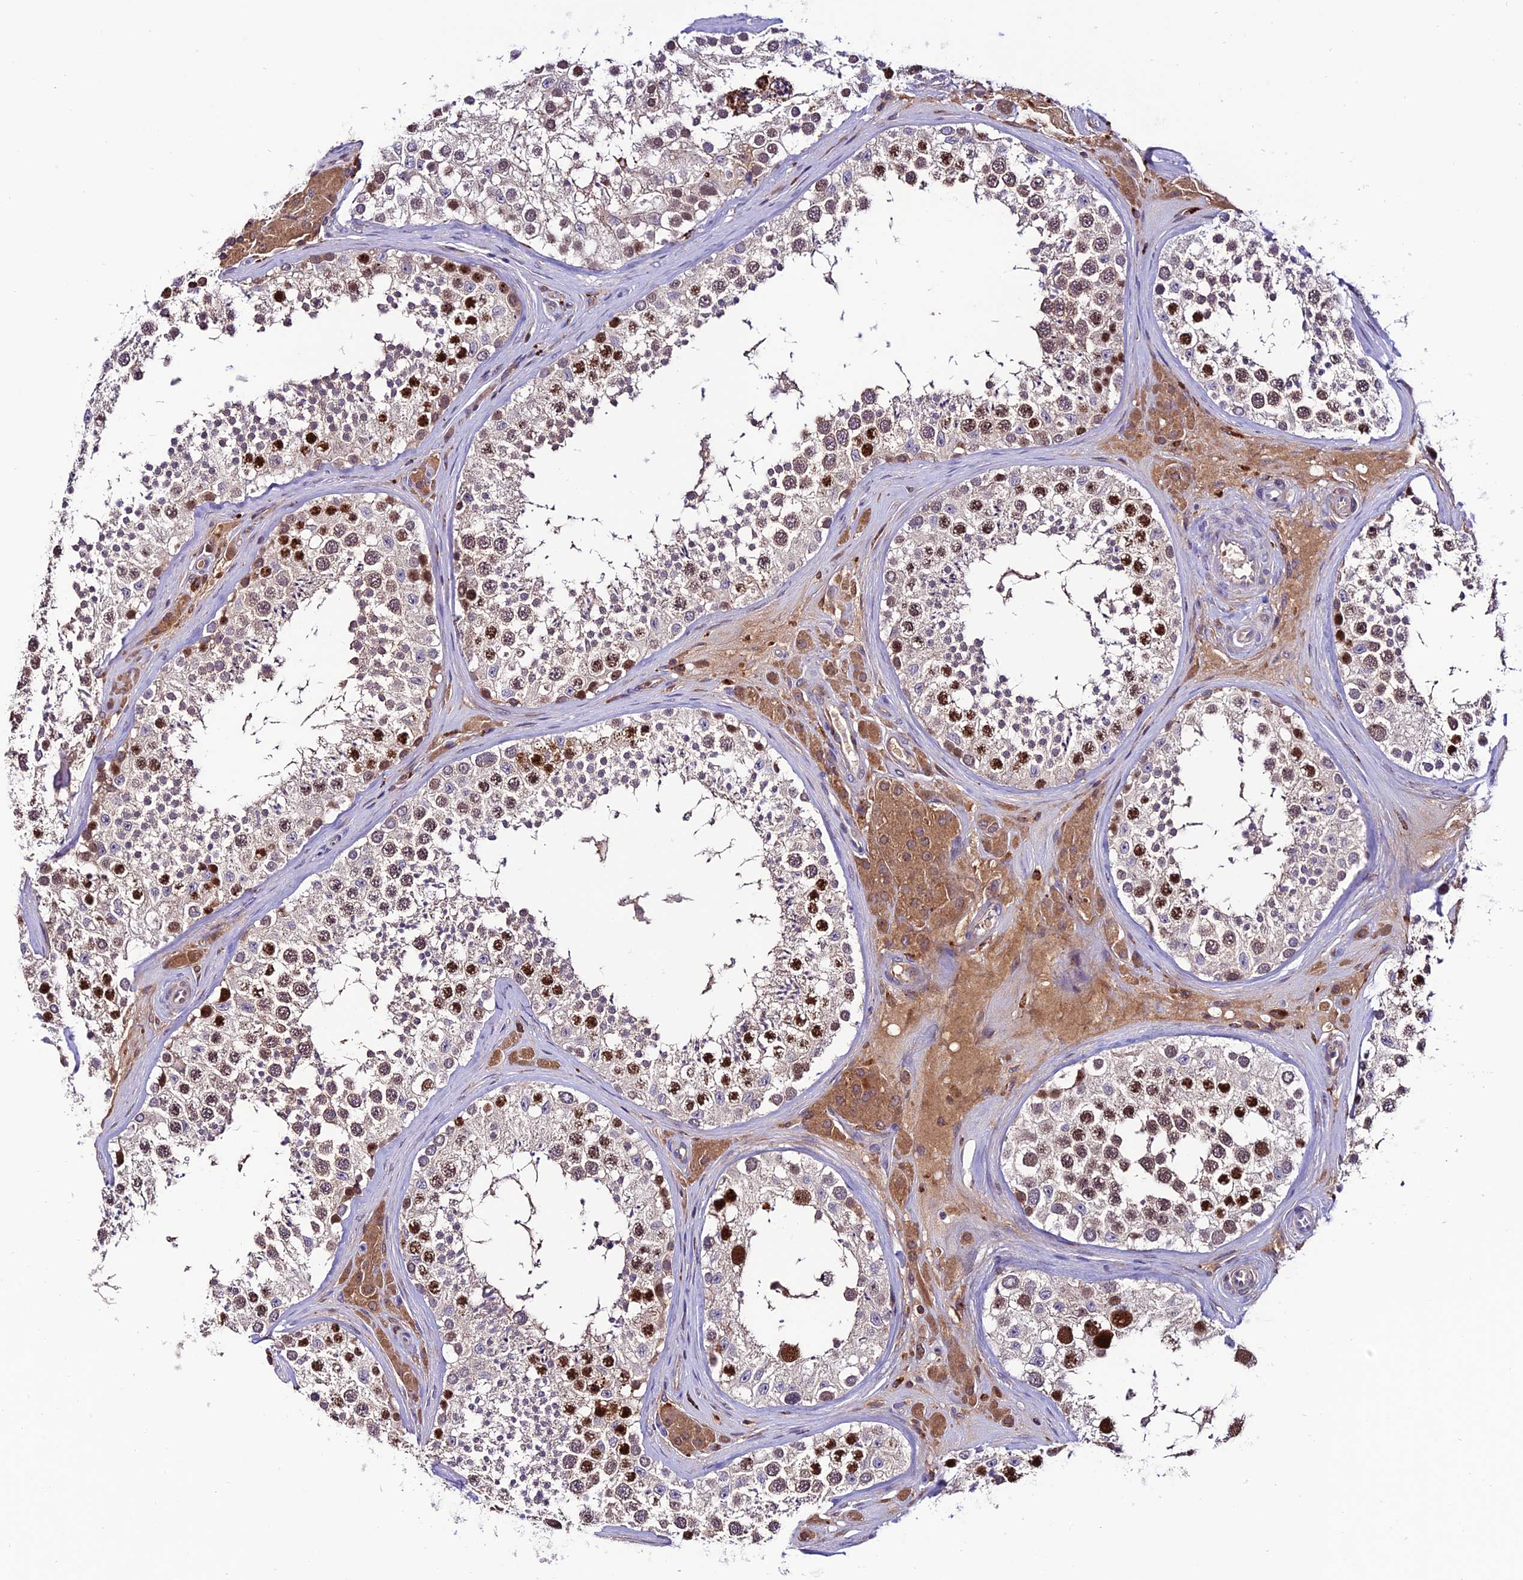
{"staining": {"intensity": "strong", "quantity": "25%-75%", "location": "nuclear"}, "tissue": "testis", "cell_type": "Cells in seminiferous ducts", "image_type": "normal", "snomed": [{"axis": "morphology", "description": "Normal tissue, NOS"}, {"axis": "topography", "description": "Testis"}], "caption": "Strong nuclear protein staining is present in approximately 25%-75% of cells in seminiferous ducts in testis. The staining is performed using DAB brown chromogen to label protein expression. The nuclei are counter-stained blue using hematoxylin.", "gene": "ARHGEF18", "patient": {"sex": "male", "age": 46}}